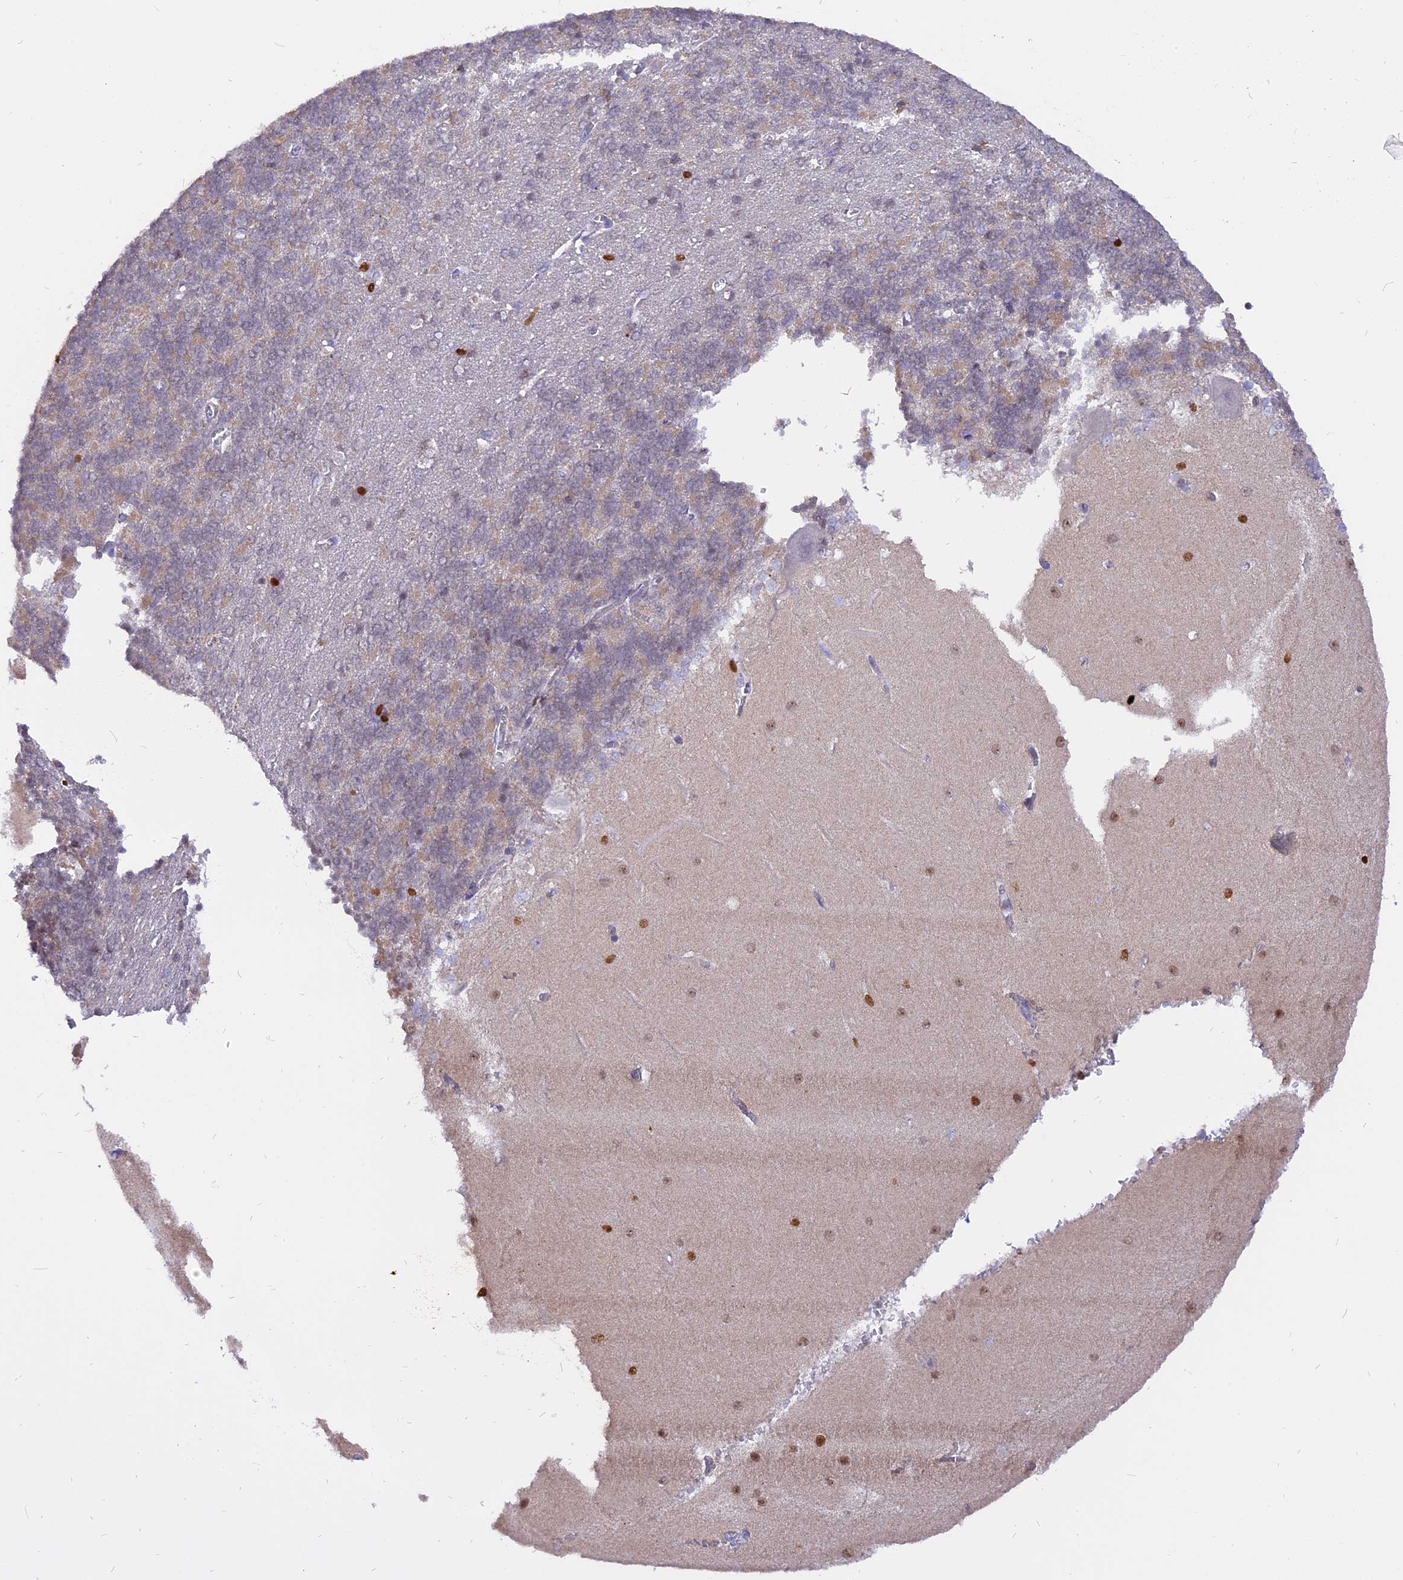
{"staining": {"intensity": "weak", "quantity": "25%-75%", "location": "cytoplasmic/membranous"}, "tissue": "cerebellum", "cell_type": "Cells in granular layer", "image_type": "normal", "snomed": [{"axis": "morphology", "description": "Normal tissue, NOS"}, {"axis": "topography", "description": "Cerebellum"}], "caption": "Protein staining of benign cerebellum demonstrates weak cytoplasmic/membranous staining in approximately 25%-75% of cells in granular layer. Nuclei are stained in blue.", "gene": "CENPV", "patient": {"sex": "male", "age": 37}}